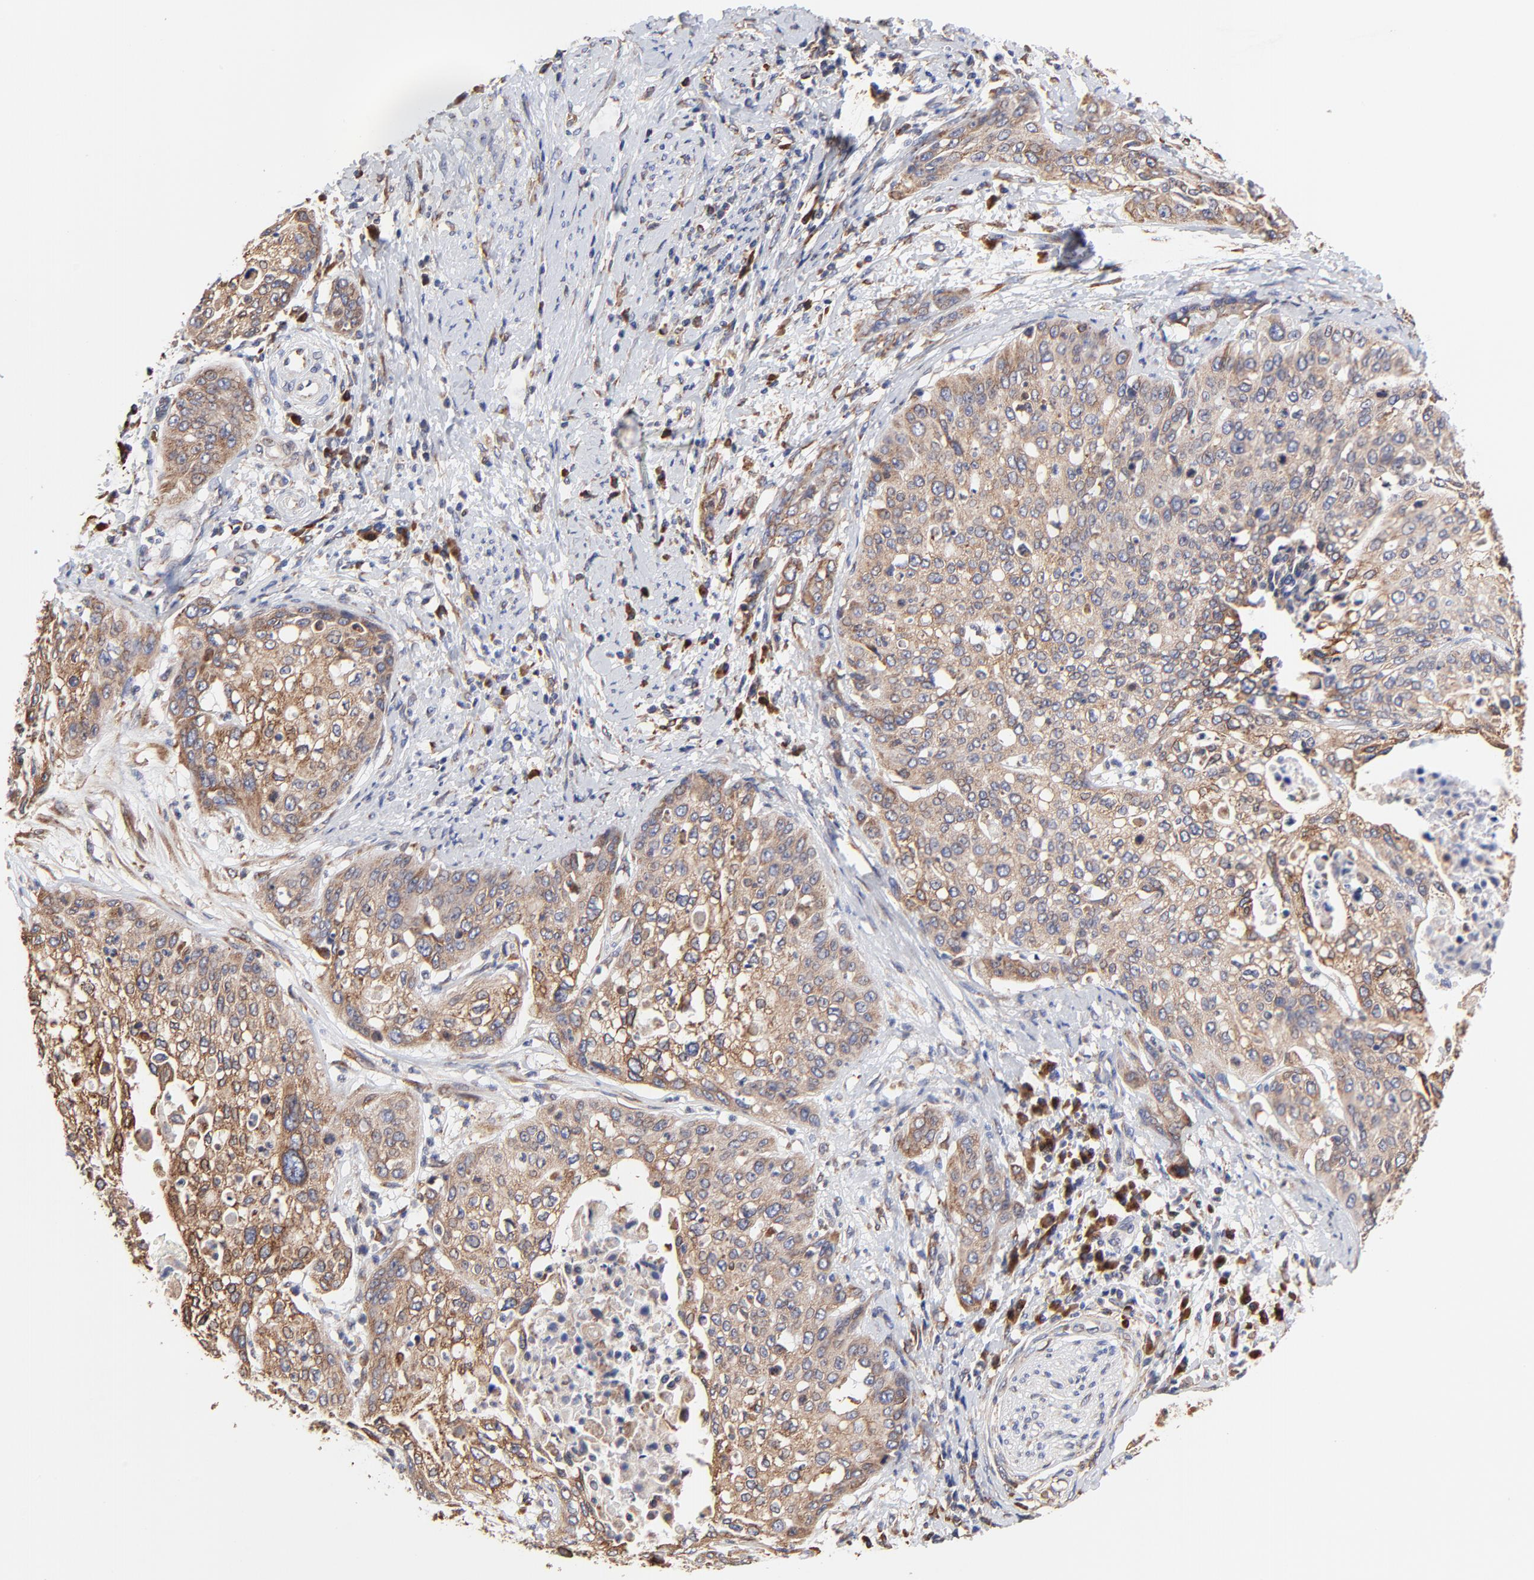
{"staining": {"intensity": "weak", "quantity": ">75%", "location": "cytoplasmic/membranous"}, "tissue": "cervical cancer", "cell_type": "Tumor cells", "image_type": "cancer", "snomed": [{"axis": "morphology", "description": "Squamous cell carcinoma, NOS"}, {"axis": "topography", "description": "Cervix"}], "caption": "Immunohistochemistry (IHC) micrograph of neoplastic tissue: human cervical cancer (squamous cell carcinoma) stained using immunohistochemistry (IHC) shows low levels of weak protein expression localized specifically in the cytoplasmic/membranous of tumor cells, appearing as a cytoplasmic/membranous brown color.", "gene": "LMAN1", "patient": {"sex": "female", "age": 41}}